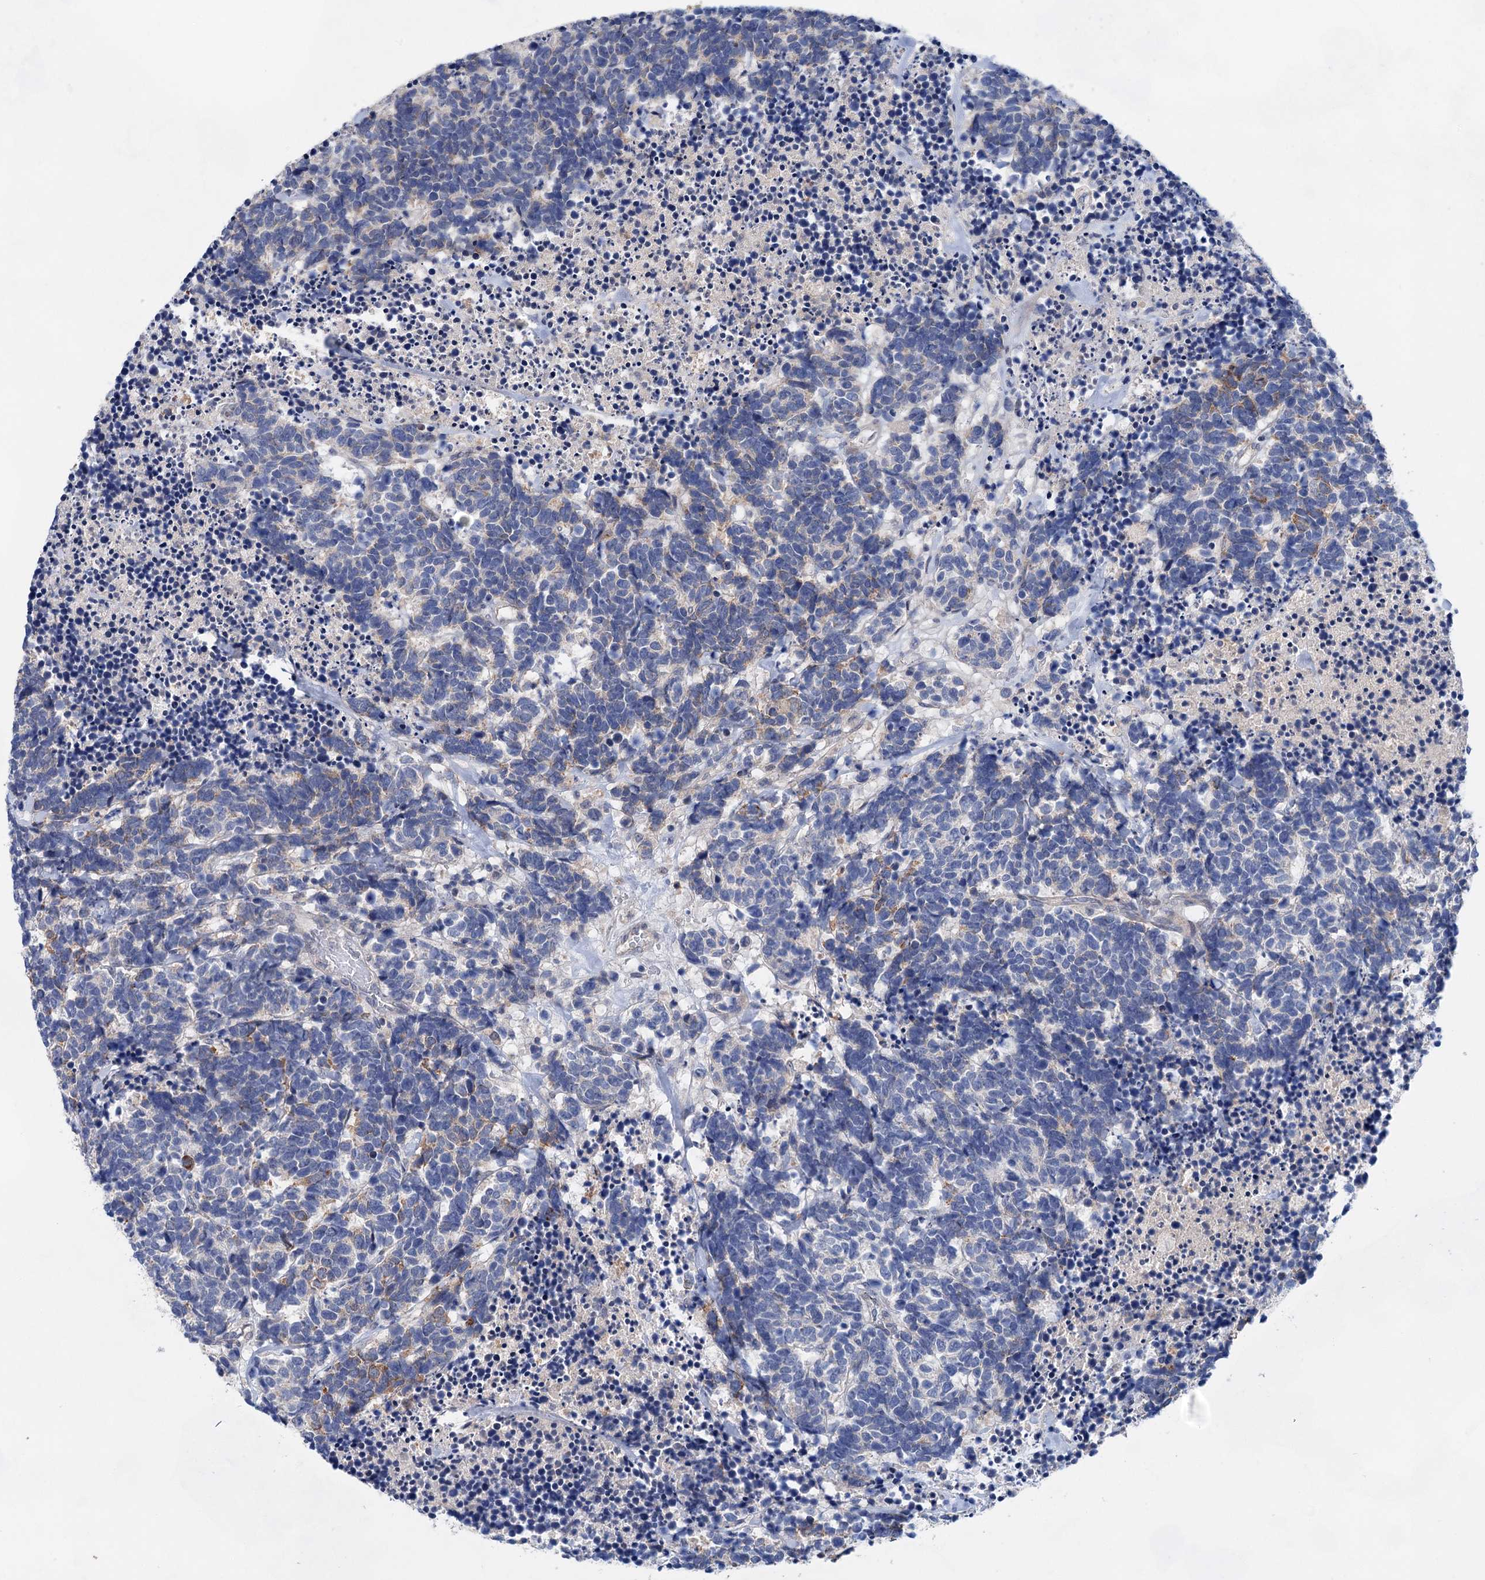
{"staining": {"intensity": "negative", "quantity": "none", "location": "none"}, "tissue": "carcinoid", "cell_type": "Tumor cells", "image_type": "cancer", "snomed": [{"axis": "morphology", "description": "Carcinoma, NOS"}, {"axis": "morphology", "description": "Carcinoid, malignant, NOS"}, {"axis": "topography", "description": "Urinary bladder"}], "caption": "DAB (3,3'-diaminobenzidine) immunohistochemical staining of carcinoid demonstrates no significant expression in tumor cells. (DAB IHC, high magnification).", "gene": "MORN3", "patient": {"sex": "male", "age": 57}}